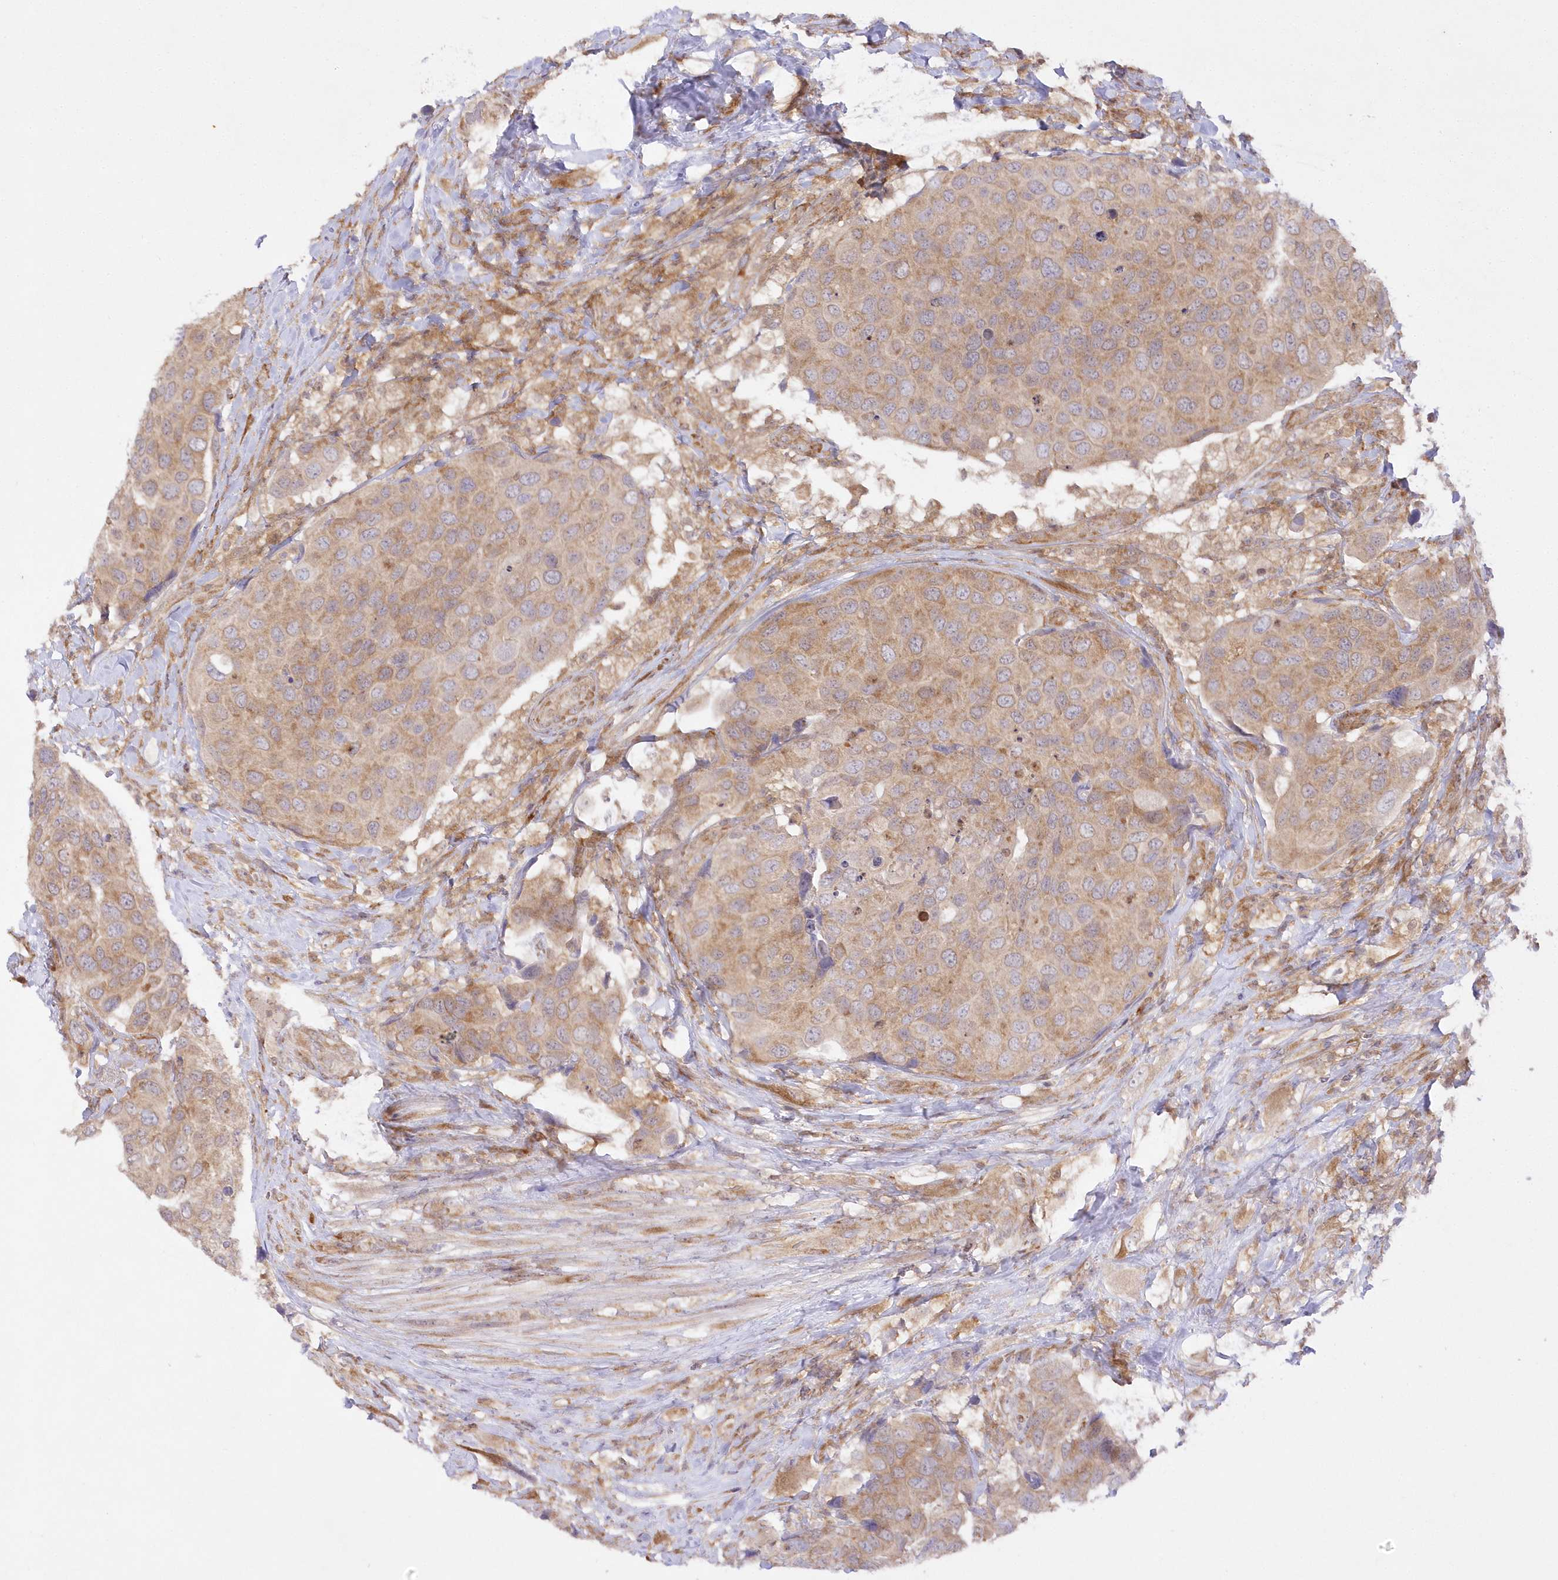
{"staining": {"intensity": "moderate", "quantity": ">75%", "location": "cytoplasmic/membranous"}, "tissue": "urothelial cancer", "cell_type": "Tumor cells", "image_type": "cancer", "snomed": [{"axis": "morphology", "description": "Urothelial carcinoma, High grade"}, {"axis": "topography", "description": "Urinary bladder"}], "caption": "Immunohistochemical staining of urothelial cancer displays medium levels of moderate cytoplasmic/membranous expression in about >75% of tumor cells.", "gene": "RNPEP", "patient": {"sex": "male", "age": 74}}